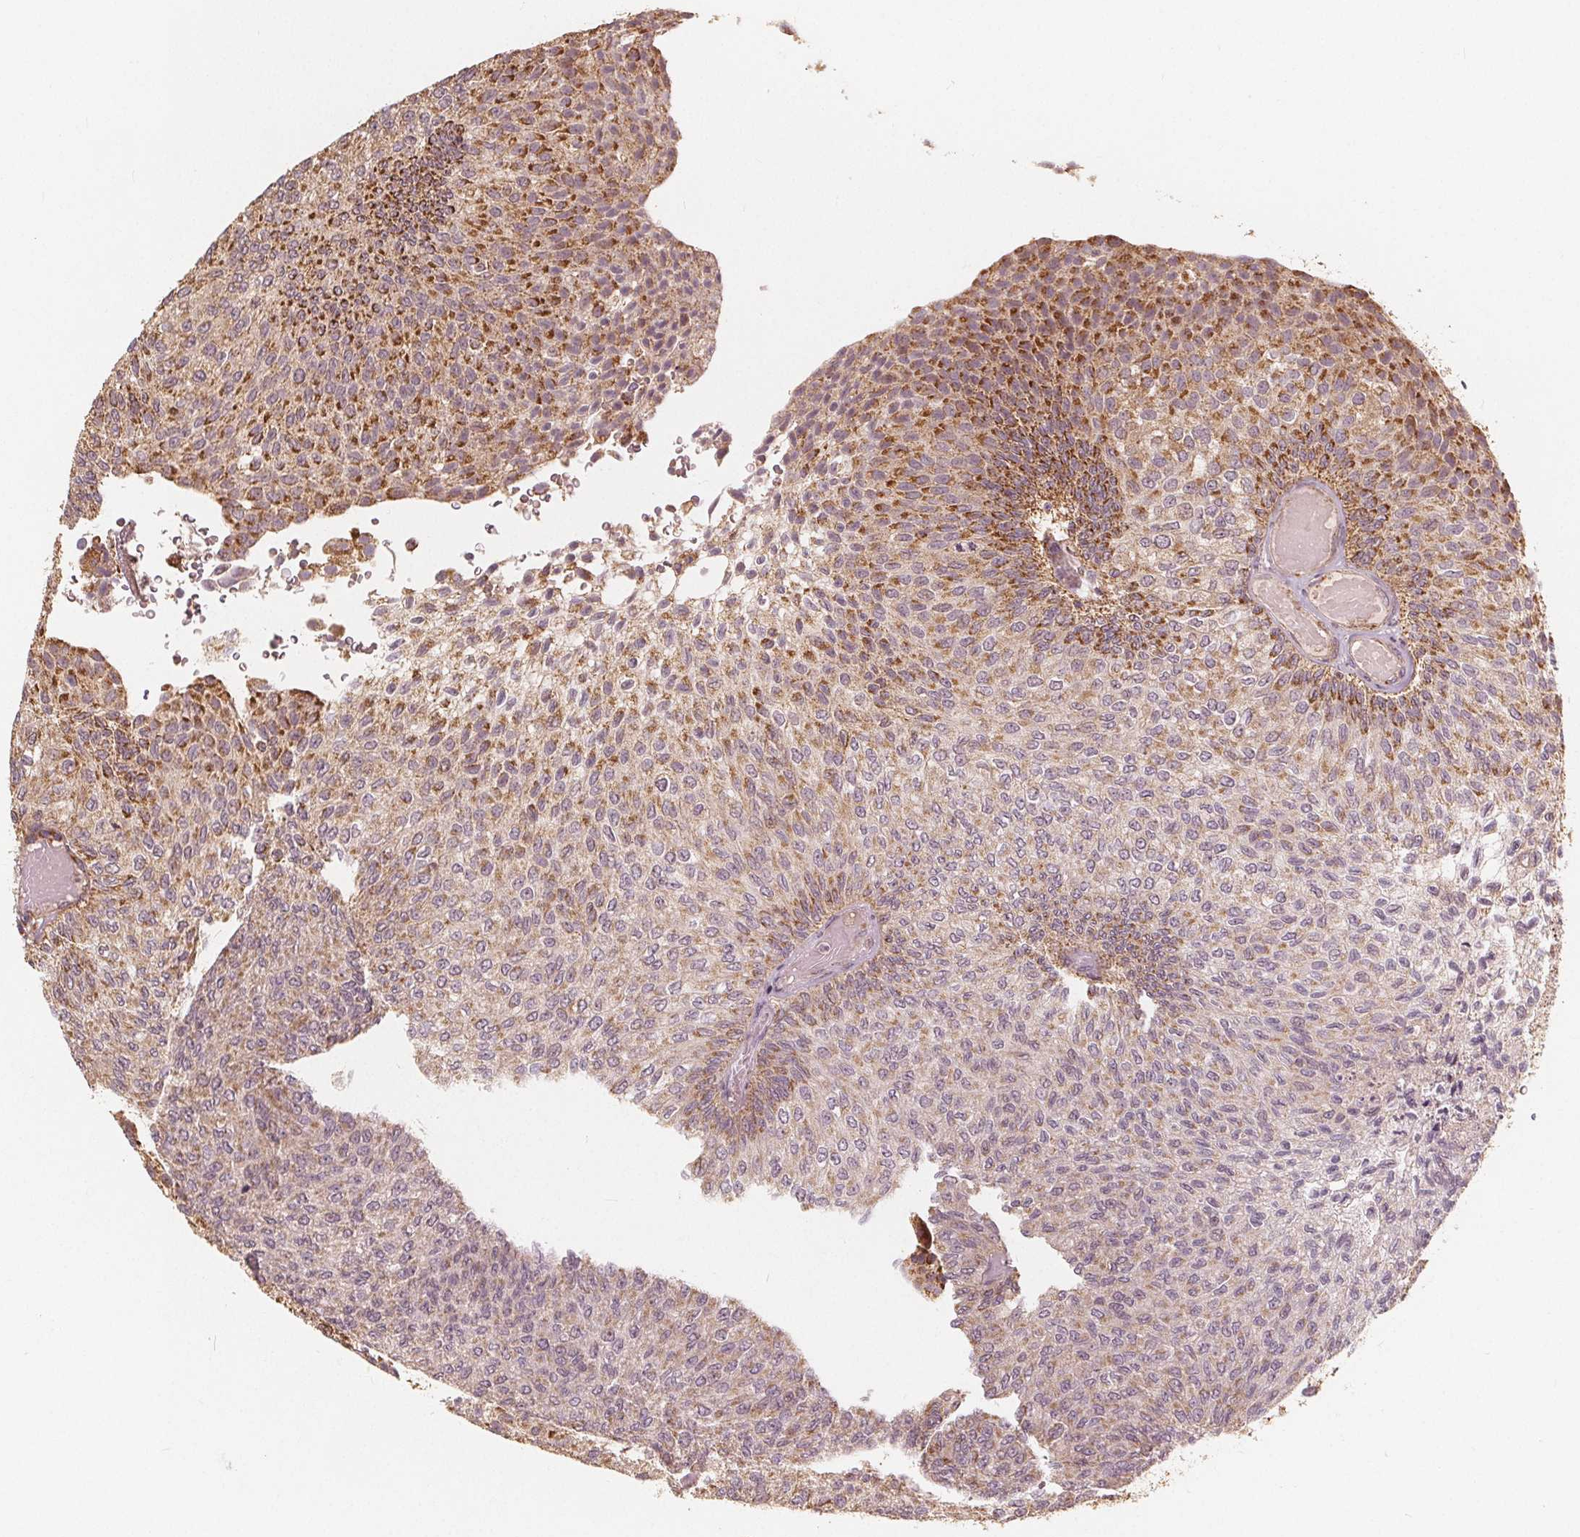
{"staining": {"intensity": "strong", "quantity": "25%-75%", "location": "cytoplasmic/membranous"}, "tissue": "urothelial cancer", "cell_type": "Tumor cells", "image_type": "cancer", "snomed": [{"axis": "morphology", "description": "Urothelial carcinoma, Low grade"}, {"axis": "topography", "description": "Urinary bladder"}], "caption": "Tumor cells display high levels of strong cytoplasmic/membranous staining in approximately 25%-75% of cells in human urothelial cancer.", "gene": "PEX26", "patient": {"sex": "male", "age": 78}}